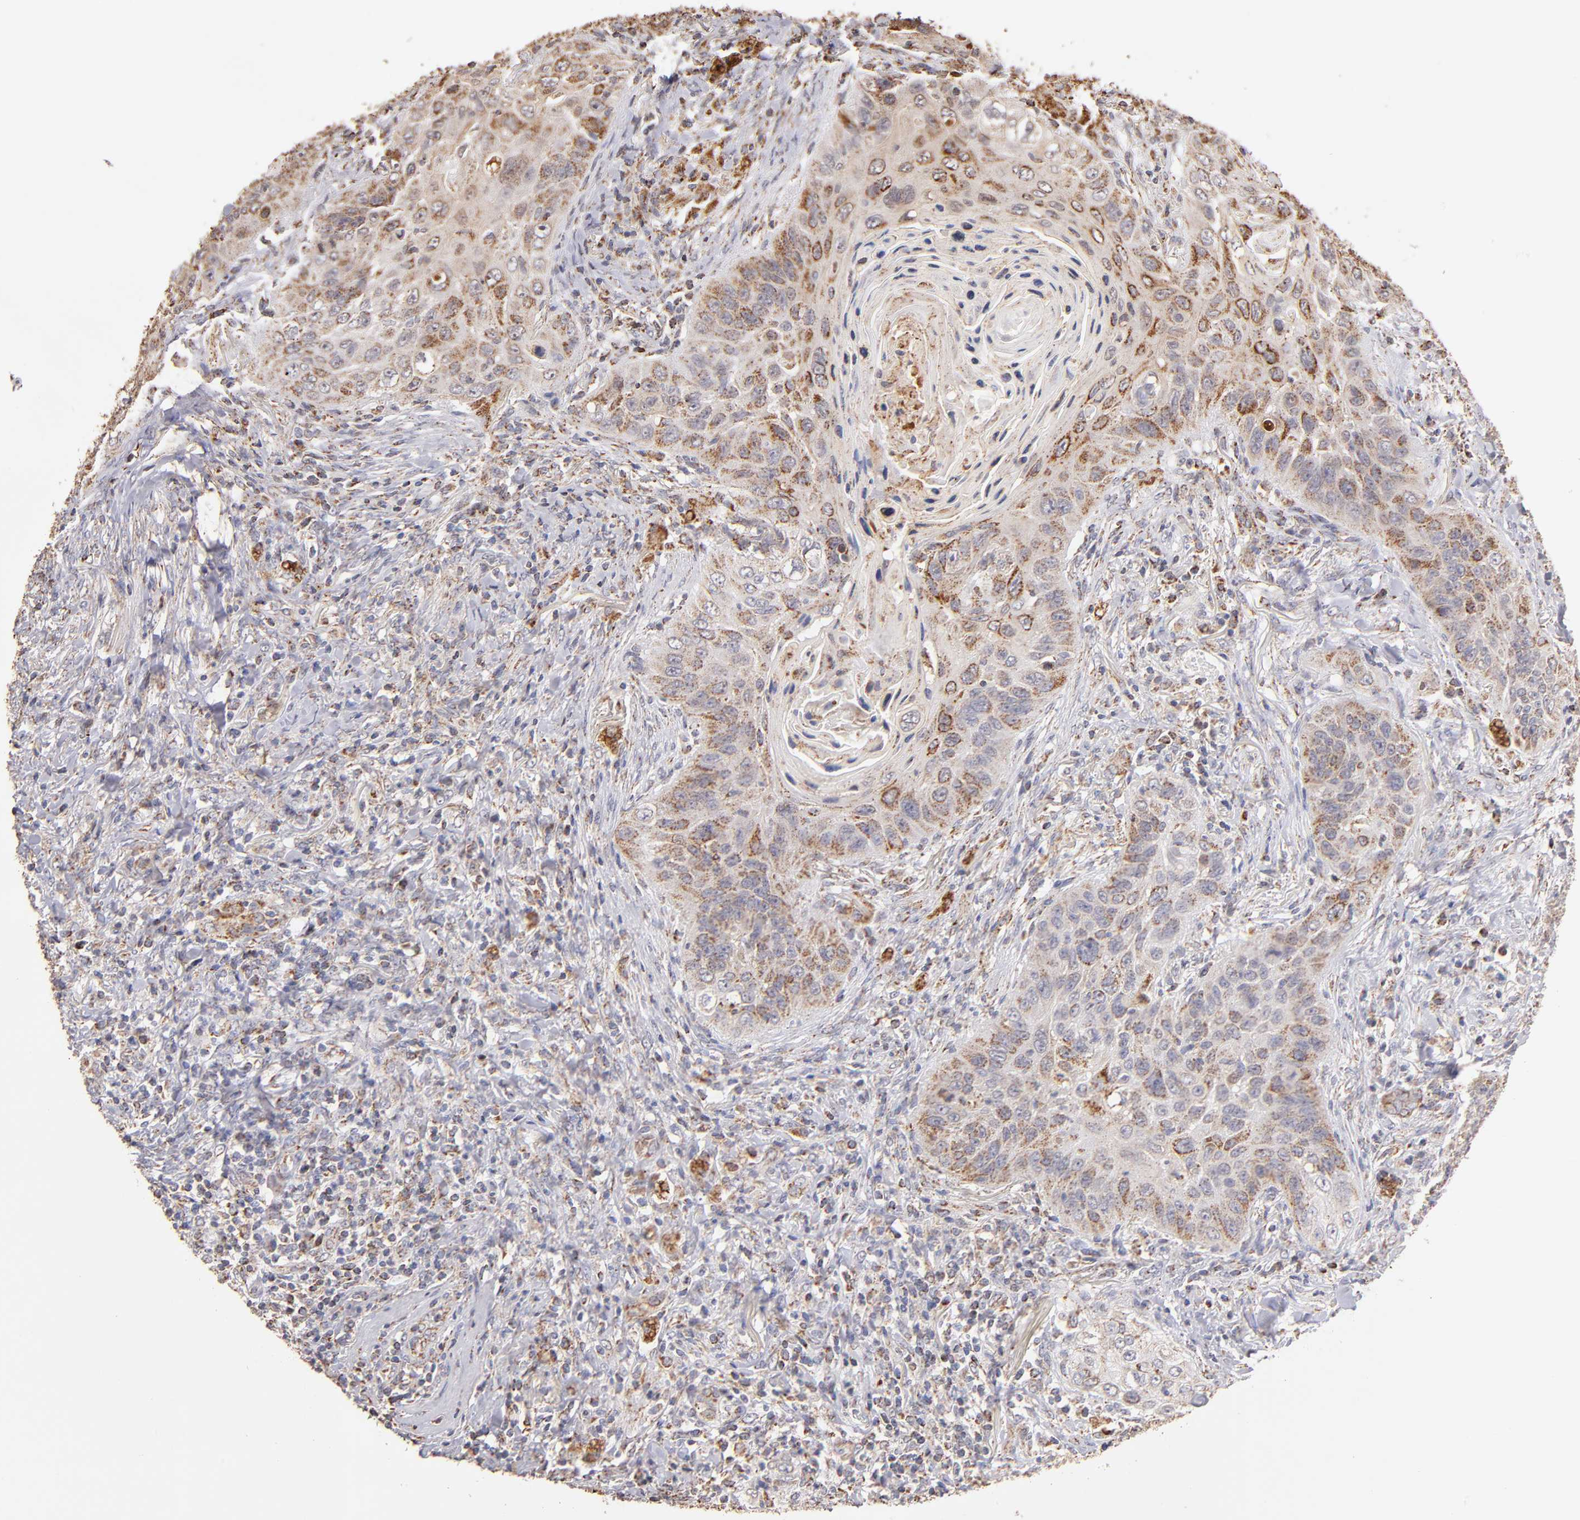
{"staining": {"intensity": "weak", "quantity": ">75%", "location": "cytoplasmic/membranous"}, "tissue": "lung cancer", "cell_type": "Tumor cells", "image_type": "cancer", "snomed": [{"axis": "morphology", "description": "Squamous cell carcinoma, NOS"}, {"axis": "topography", "description": "Lung"}], "caption": "DAB (3,3'-diaminobenzidine) immunohistochemical staining of human lung cancer reveals weak cytoplasmic/membranous protein positivity in approximately >75% of tumor cells.", "gene": "DLST", "patient": {"sex": "female", "age": 67}}